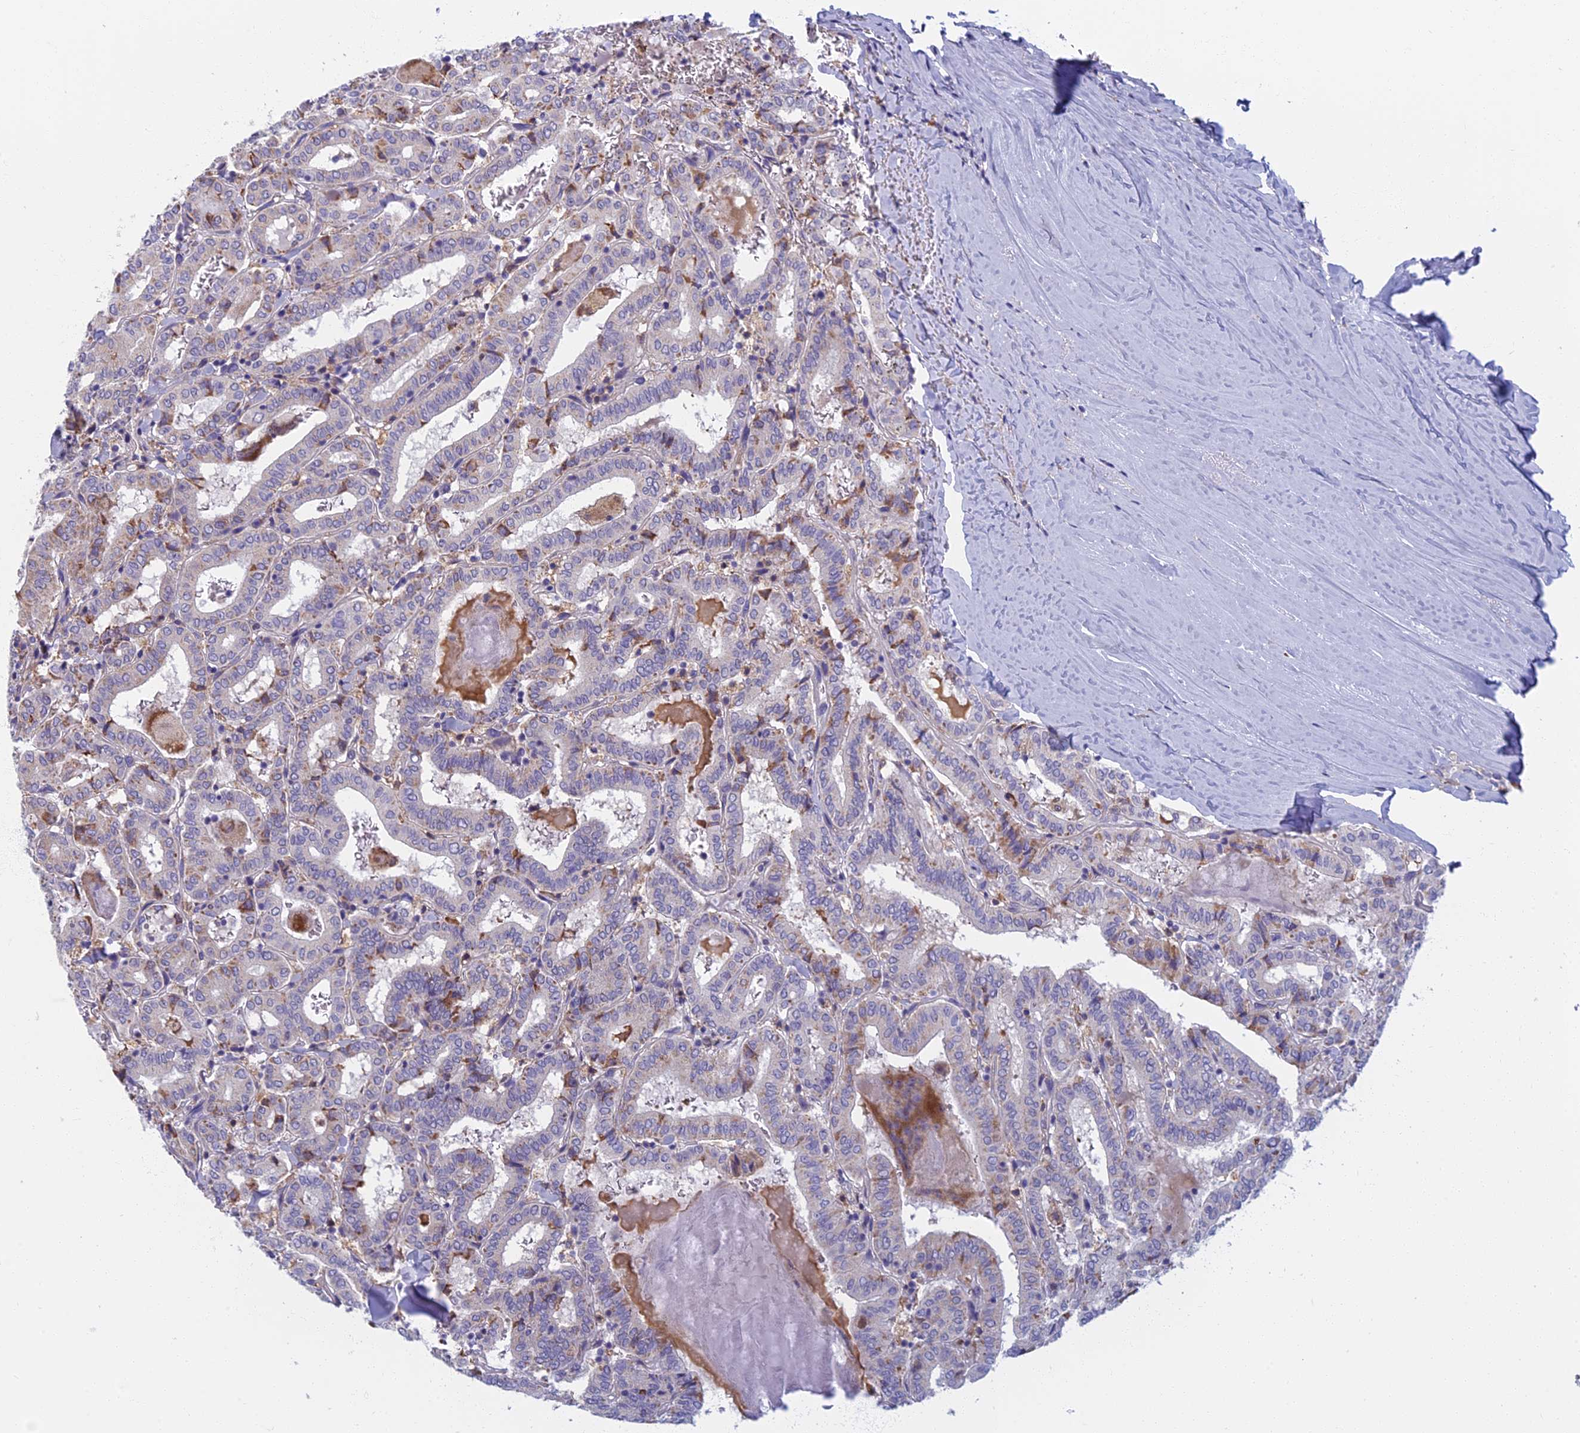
{"staining": {"intensity": "moderate", "quantity": "<25%", "location": "cytoplasmic/membranous"}, "tissue": "thyroid cancer", "cell_type": "Tumor cells", "image_type": "cancer", "snomed": [{"axis": "morphology", "description": "Papillary adenocarcinoma, NOS"}, {"axis": "topography", "description": "Thyroid gland"}], "caption": "Immunohistochemical staining of papillary adenocarcinoma (thyroid) demonstrates moderate cytoplasmic/membranous protein staining in about <25% of tumor cells.", "gene": "DDX51", "patient": {"sex": "female", "age": 72}}